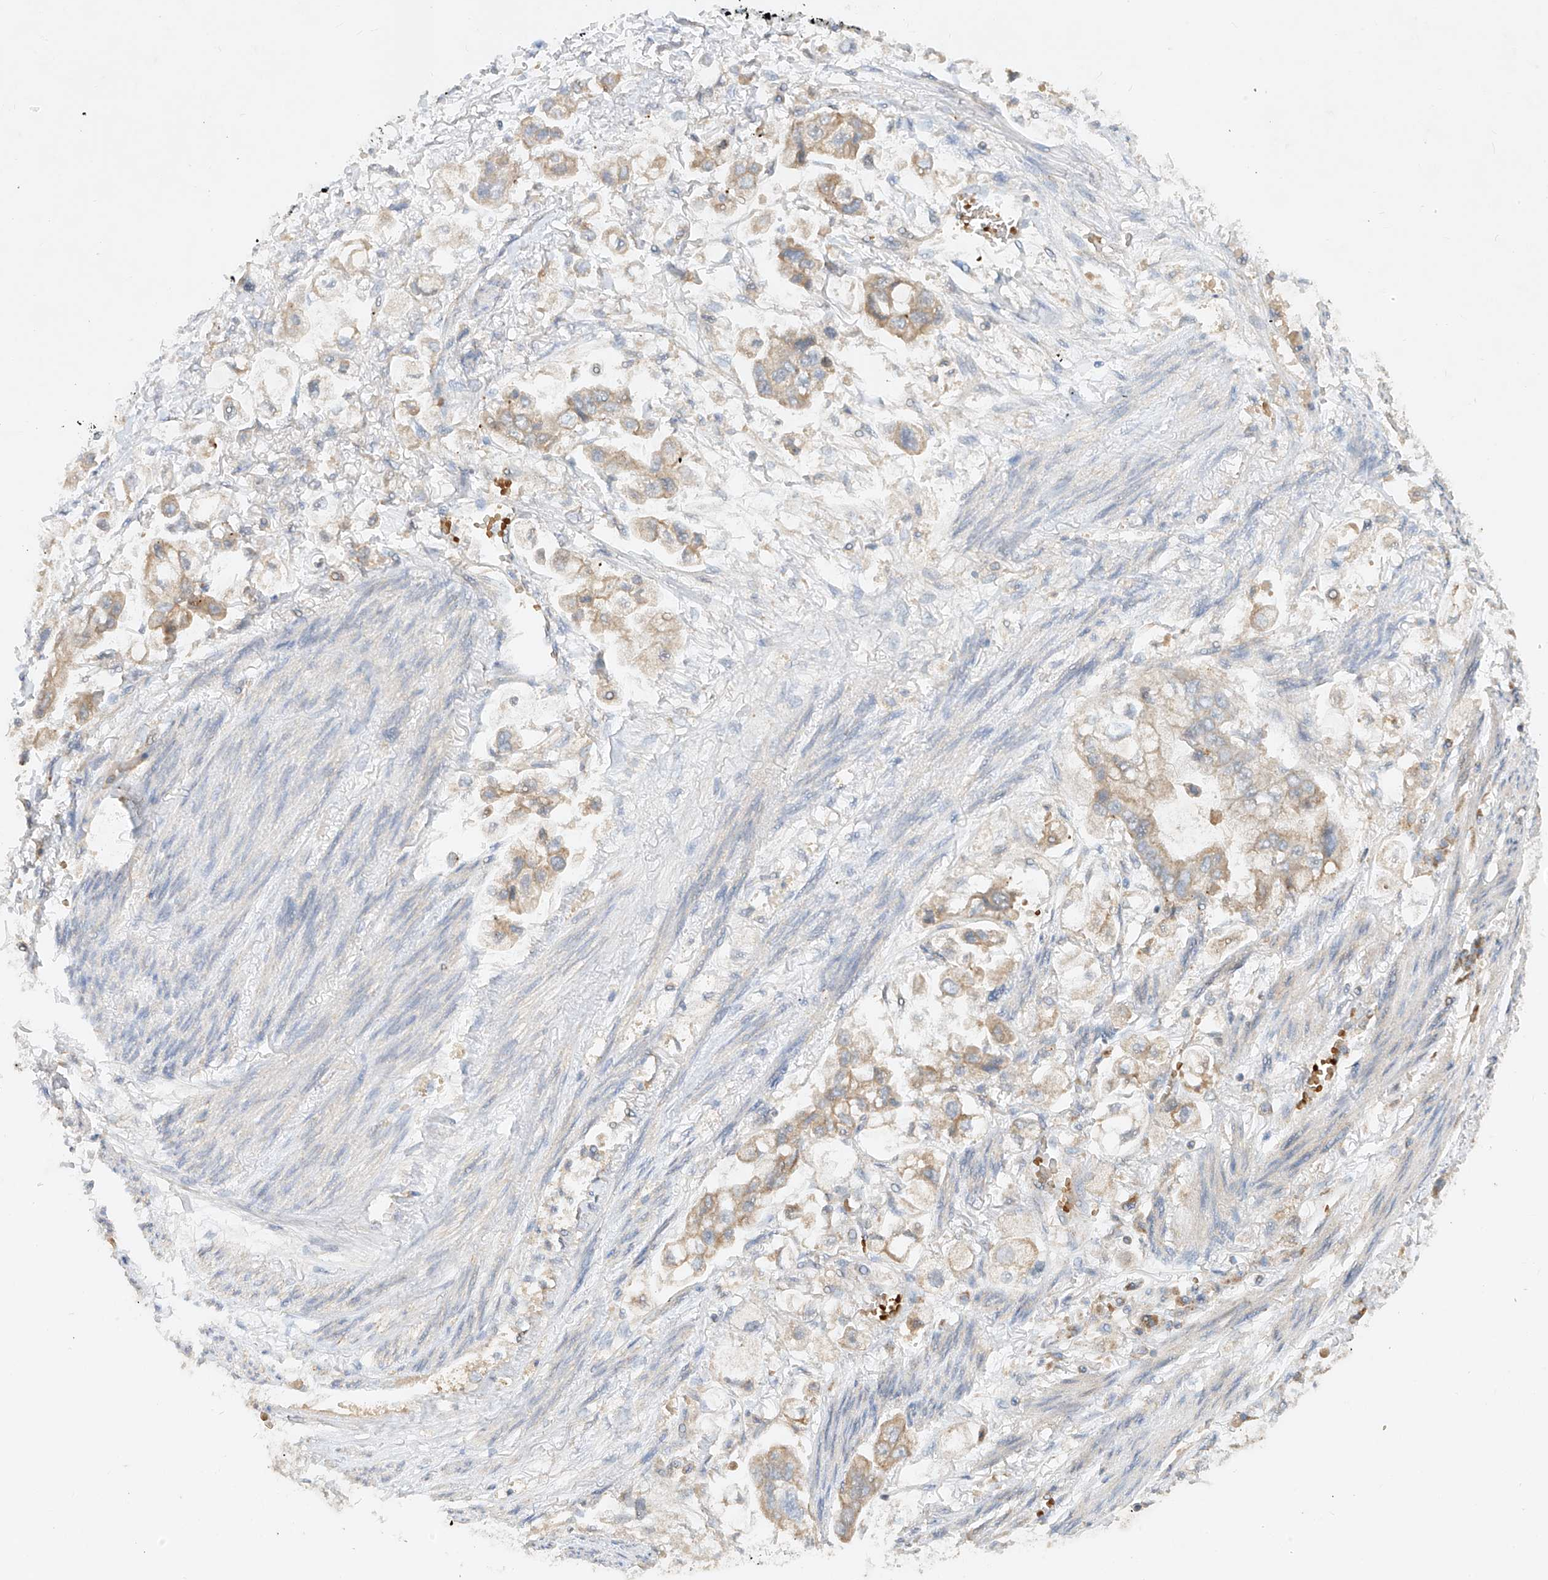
{"staining": {"intensity": "weak", "quantity": ">75%", "location": "cytoplasmic/membranous"}, "tissue": "stomach cancer", "cell_type": "Tumor cells", "image_type": "cancer", "snomed": [{"axis": "morphology", "description": "Adenocarcinoma, NOS"}, {"axis": "topography", "description": "Stomach"}], "caption": "Immunohistochemical staining of stomach cancer demonstrates low levels of weak cytoplasmic/membranous expression in approximately >75% of tumor cells.", "gene": "KPNA7", "patient": {"sex": "male", "age": 62}}